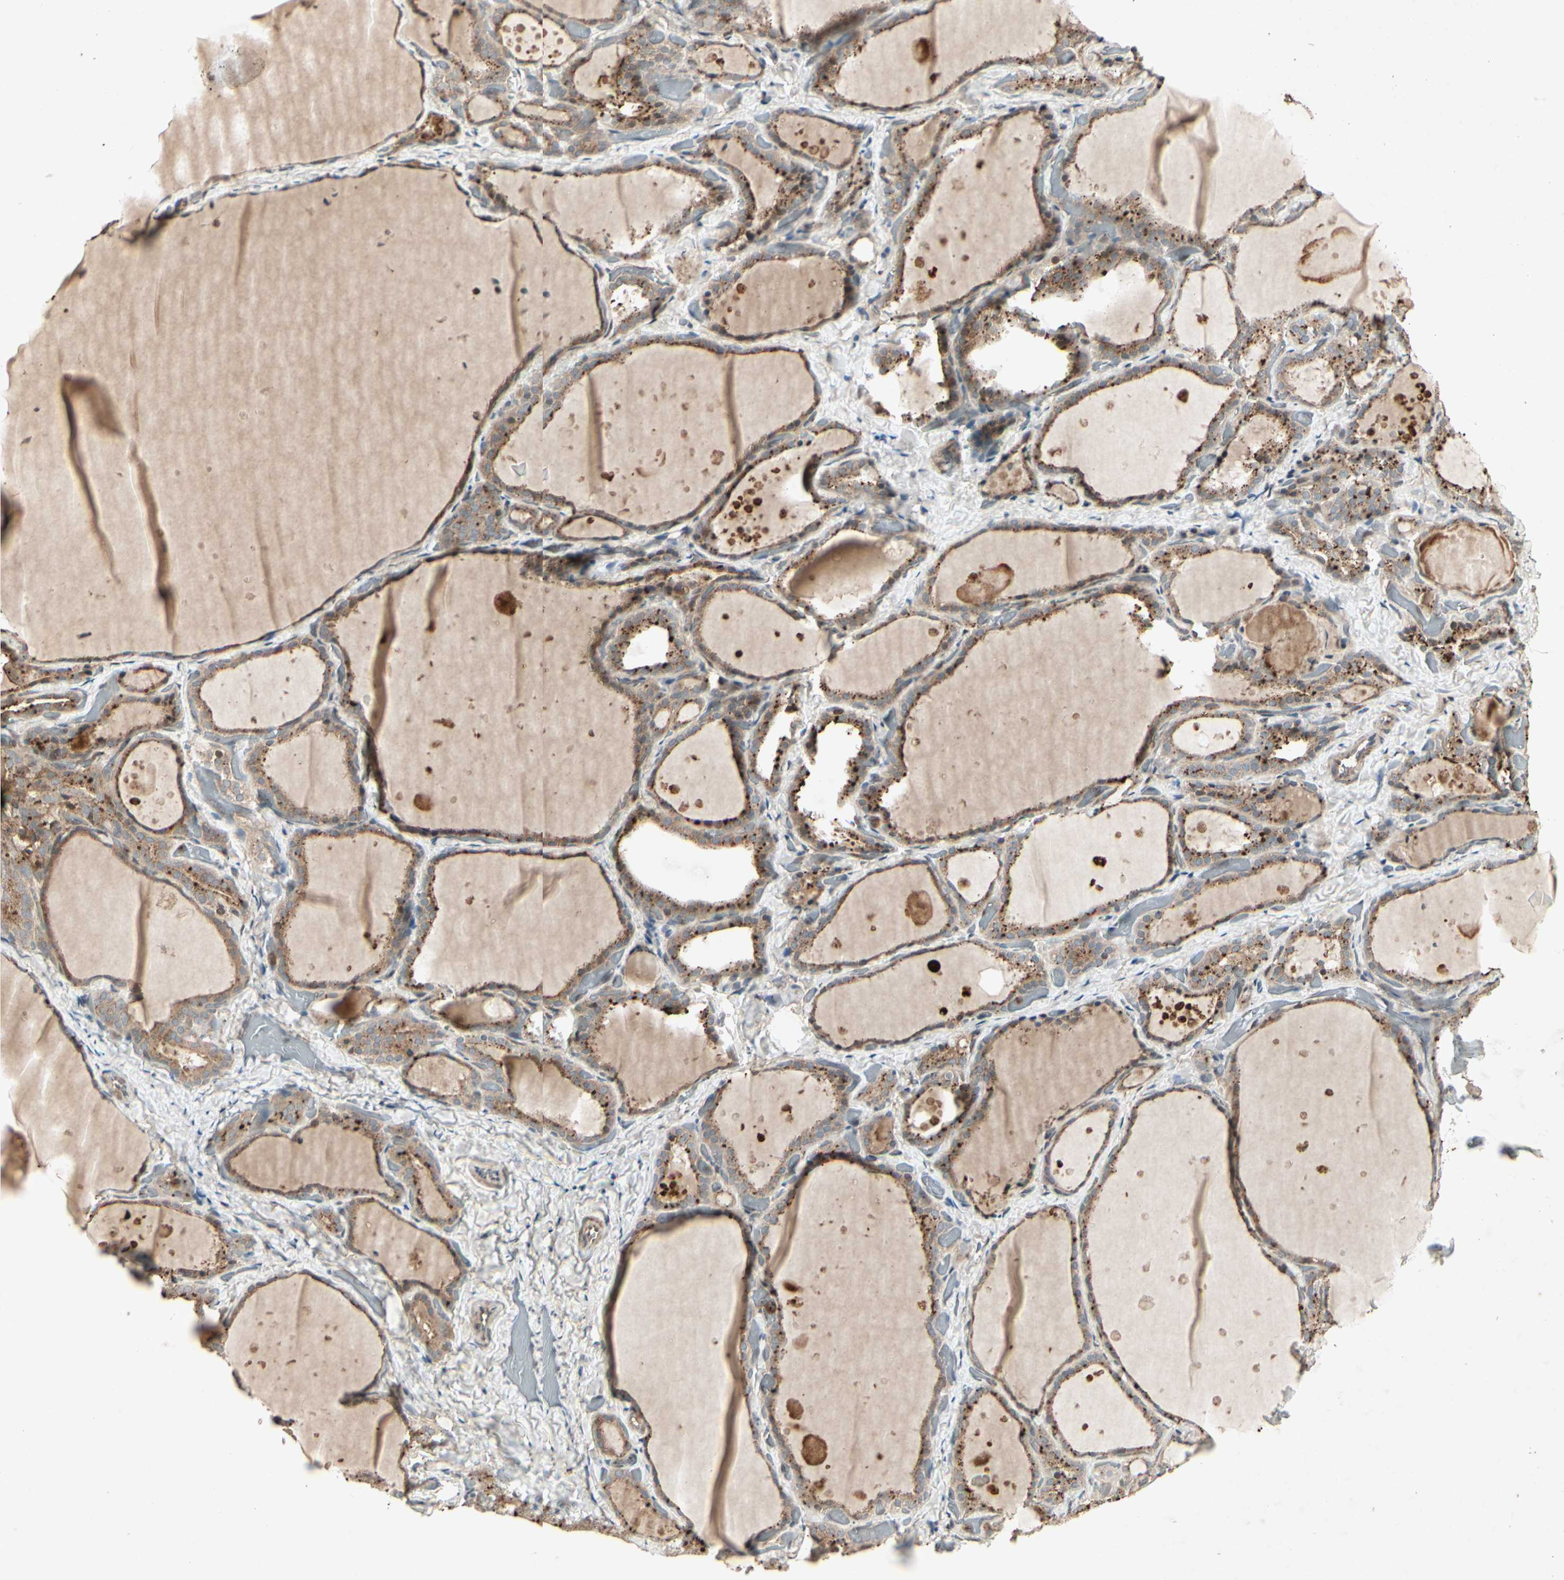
{"staining": {"intensity": "weak", "quantity": ">75%", "location": "cytoplasmic/membranous"}, "tissue": "thyroid gland", "cell_type": "Glandular cells", "image_type": "normal", "snomed": [{"axis": "morphology", "description": "Normal tissue, NOS"}, {"axis": "topography", "description": "Thyroid gland"}], "caption": "Brown immunohistochemical staining in normal thyroid gland exhibits weak cytoplasmic/membranous positivity in about >75% of glandular cells.", "gene": "TEK", "patient": {"sex": "female", "age": 44}}